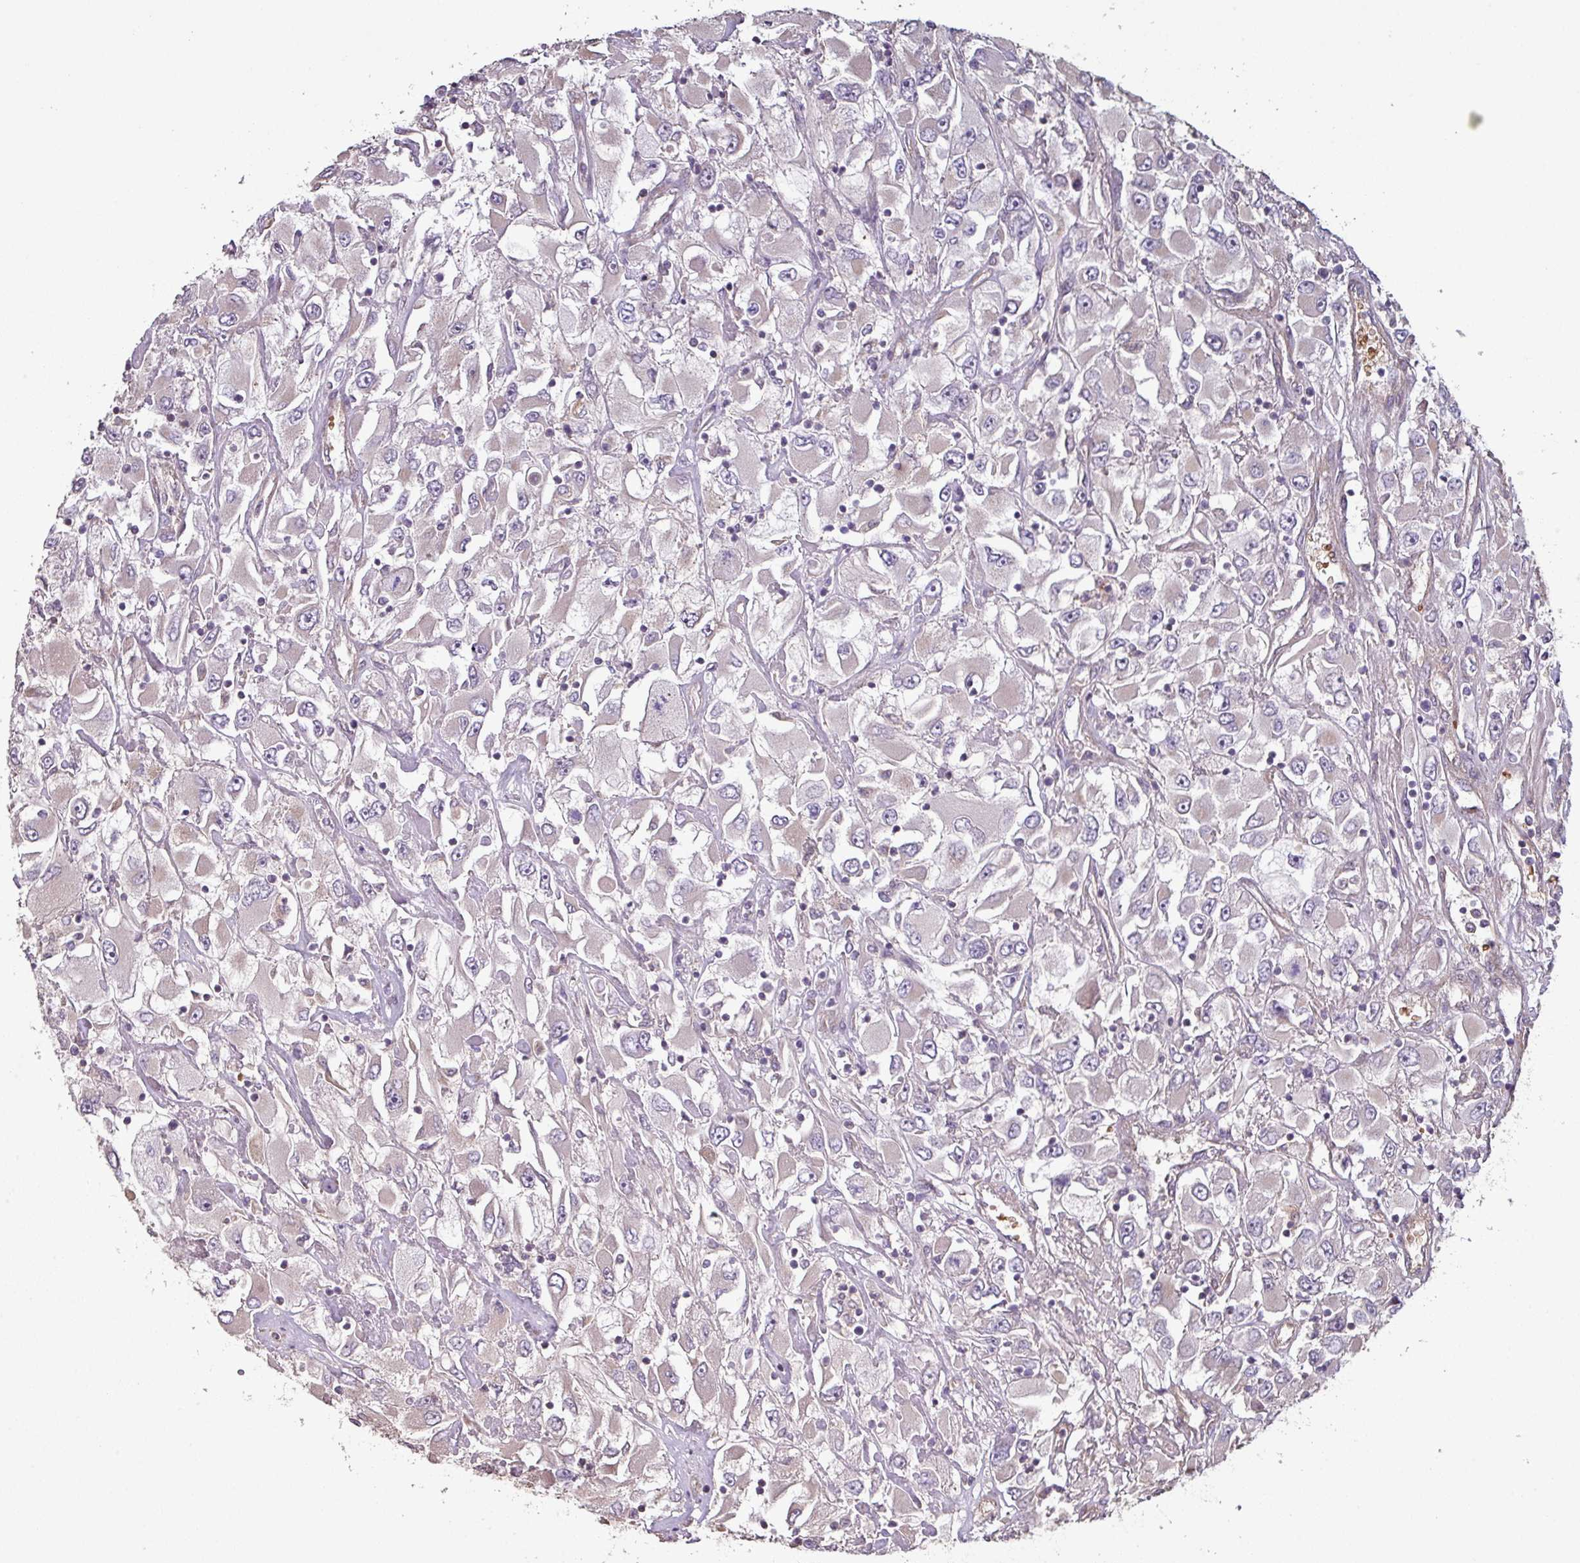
{"staining": {"intensity": "negative", "quantity": "none", "location": "none"}, "tissue": "renal cancer", "cell_type": "Tumor cells", "image_type": "cancer", "snomed": [{"axis": "morphology", "description": "Adenocarcinoma, NOS"}, {"axis": "topography", "description": "Kidney"}], "caption": "This is an IHC histopathology image of human adenocarcinoma (renal). There is no expression in tumor cells.", "gene": "NHSL2", "patient": {"sex": "female", "age": 52}}